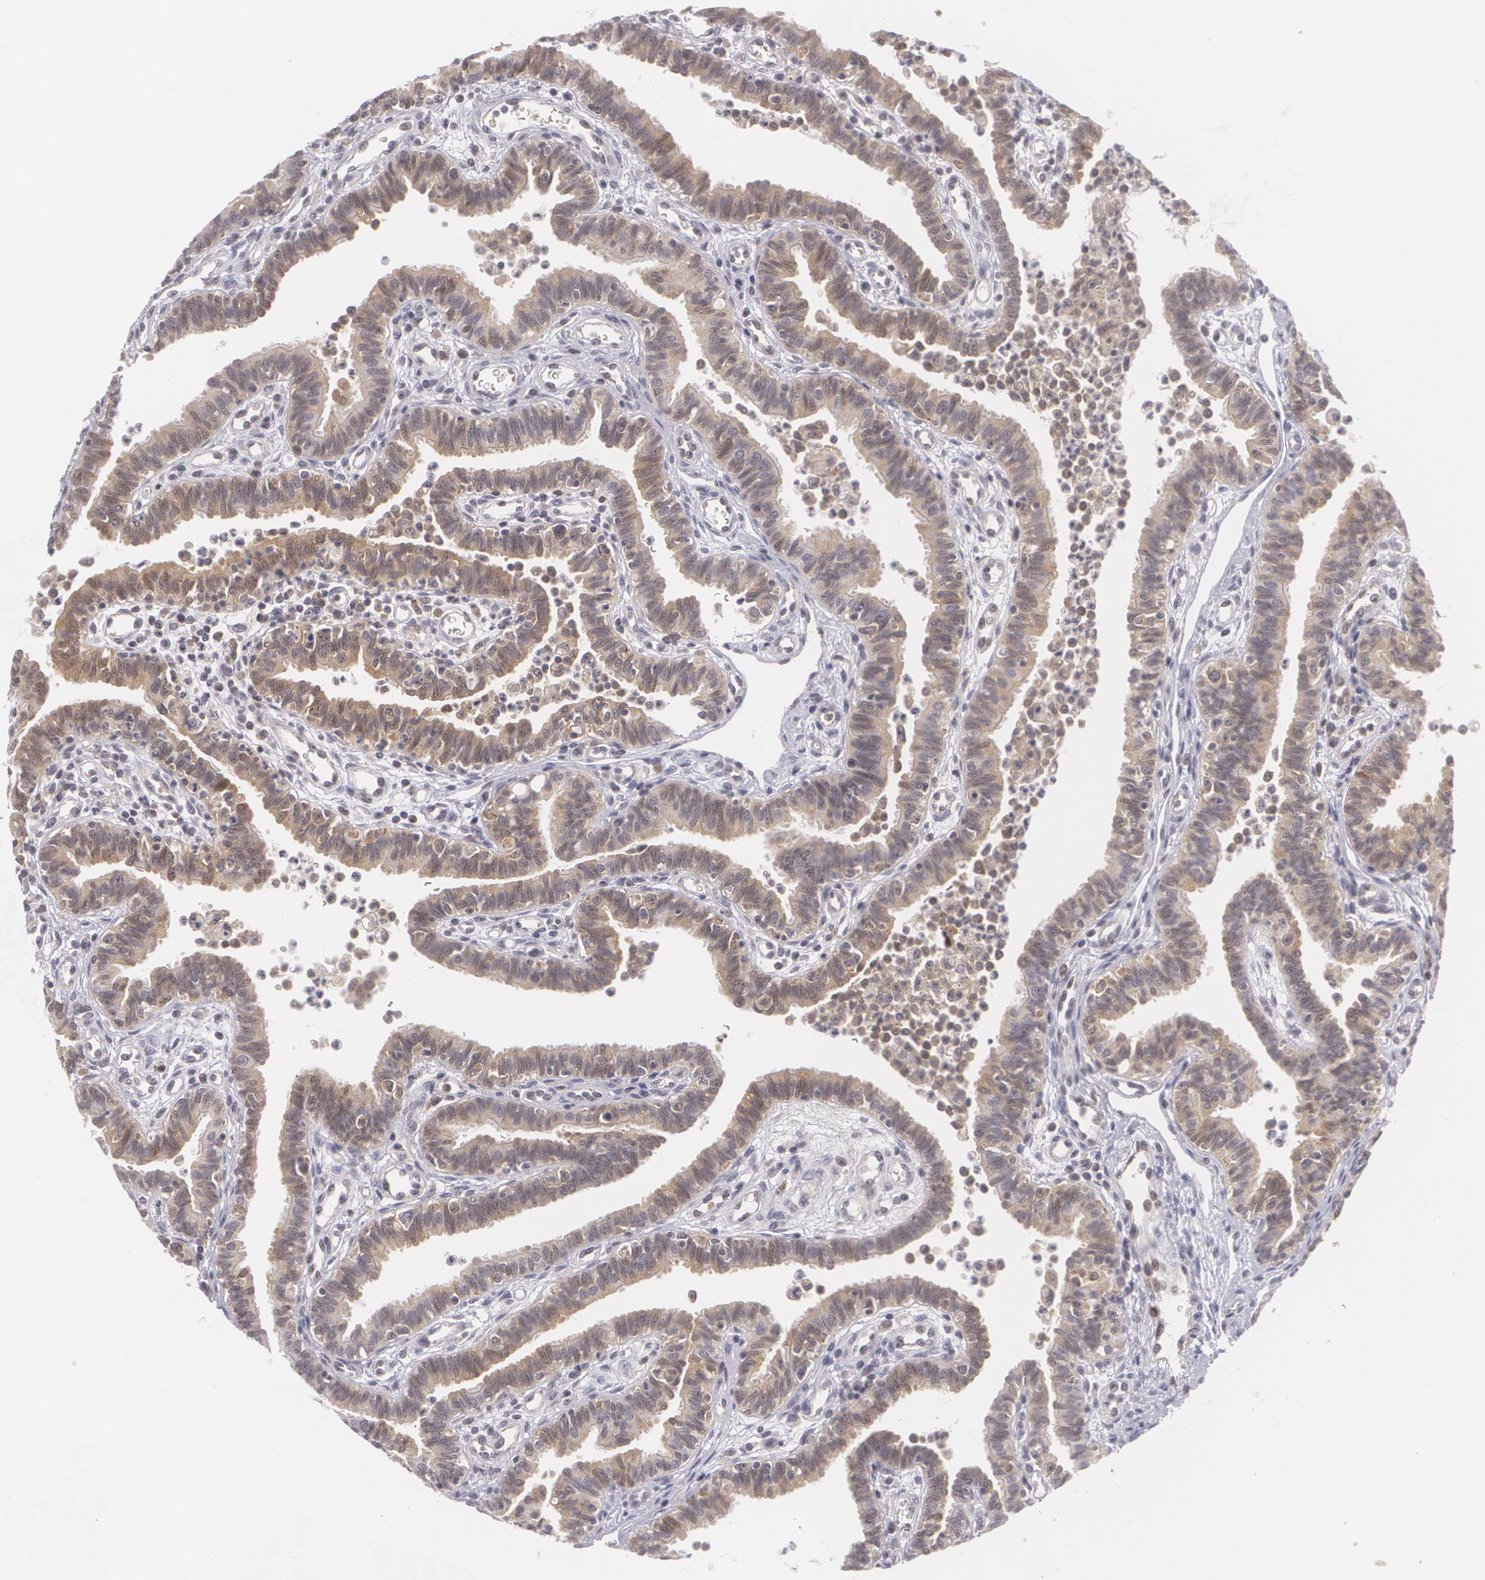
{"staining": {"intensity": "moderate", "quantity": ">75%", "location": "cytoplasmic/membranous"}, "tissue": "fallopian tube", "cell_type": "Glandular cells", "image_type": "normal", "snomed": [{"axis": "morphology", "description": "Normal tissue, NOS"}, {"axis": "topography", "description": "Fallopian tube"}], "caption": "The immunohistochemical stain labels moderate cytoplasmic/membranous expression in glandular cells of normal fallopian tube. (brown staining indicates protein expression, while blue staining denotes nuclei).", "gene": "BCL10", "patient": {"sex": "female", "age": 36}}